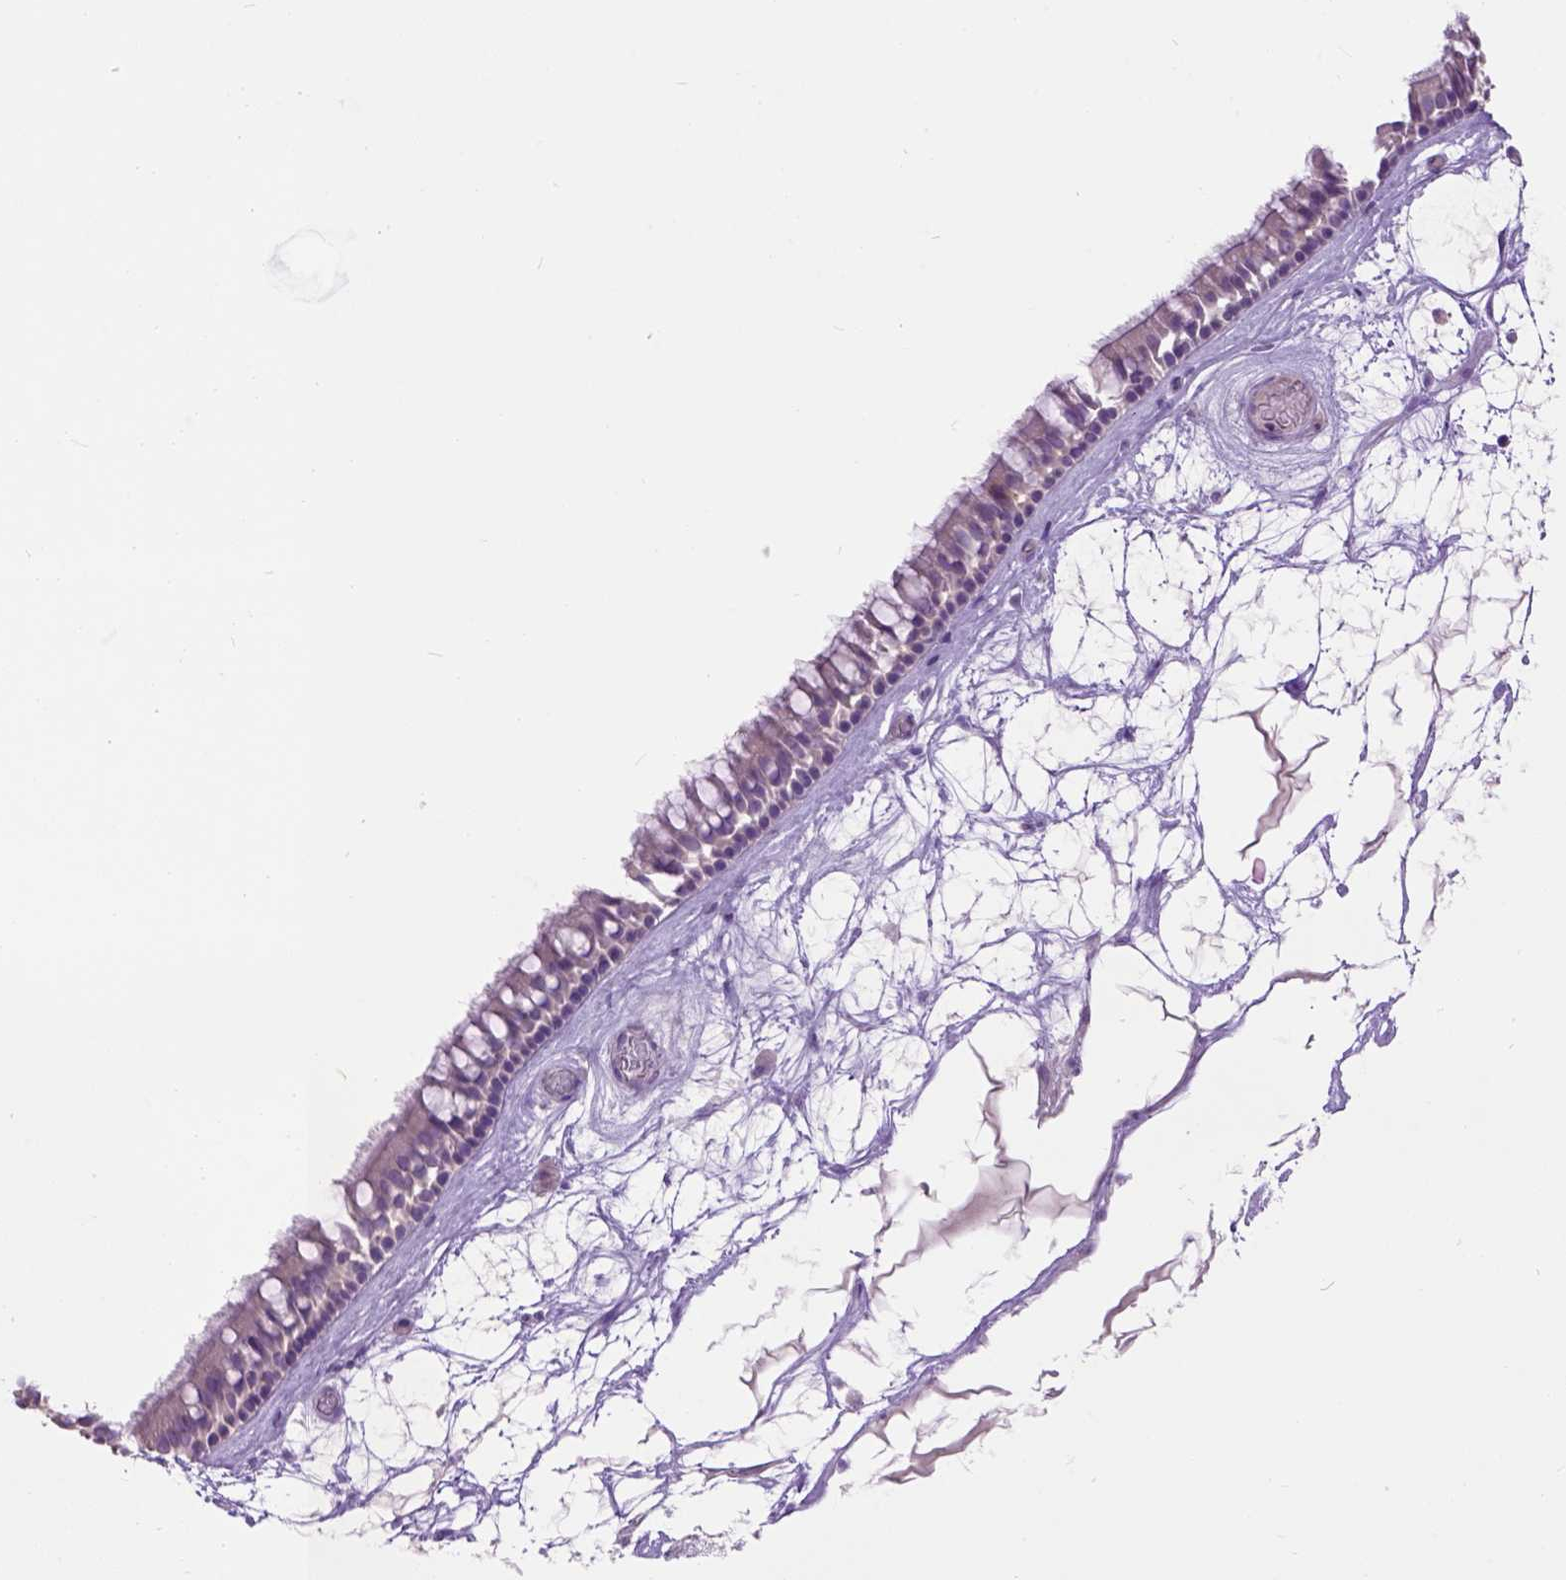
{"staining": {"intensity": "negative", "quantity": "none", "location": "none"}, "tissue": "nasopharynx", "cell_type": "Respiratory epithelial cells", "image_type": "normal", "snomed": [{"axis": "morphology", "description": "Normal tissue, NOS"}, {"axis": "topography", "description": "Nasopharynx"}], "caption": "Immunohistochemical staining of unremarkable human nasopharynx exhibits no significant positivity in respiratory epithelial cells. (IHC, brightfield microscopy, high magnification).", "gene": "MAPT", "patient": {"sex": "male", "age": 68}}